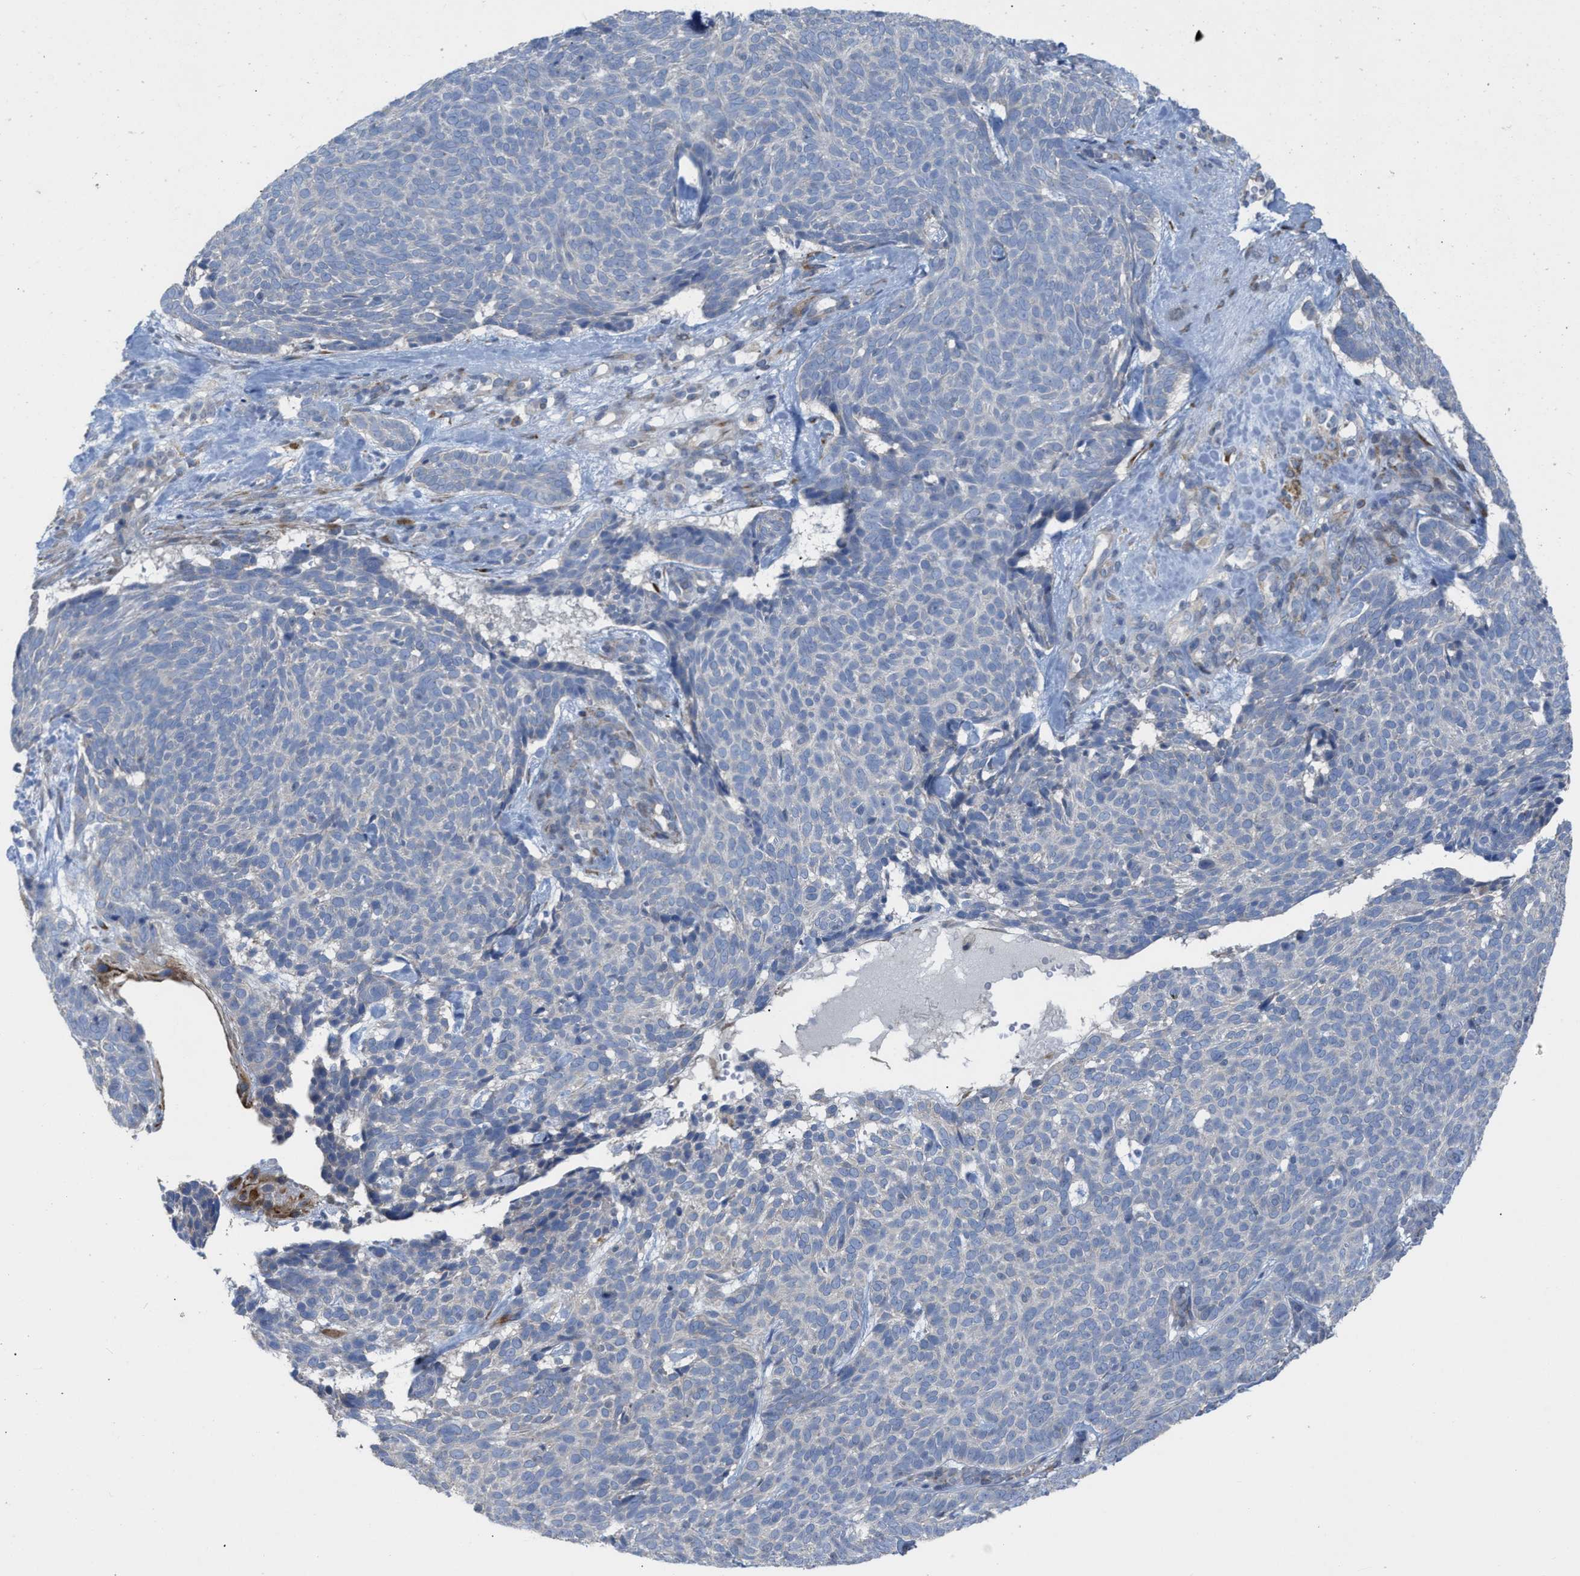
{"staining": {"intensity": "negative", "quantity": "none", "location": "none"}, "tissue": "skin cancer", "cell_type": "Tumor cells", "image_type": "cancer", "snomed": [{"axis": "morphology", "description": "Basal cell carcinoma"}, {"axis": "topography", "description": "Skin"}], "caption": "The immunohistochemistry (IHC) photomicrograph has no significant staining in tumor cells of skin cancer tissue. (DAB immunohistochemistry (IHC), high magnification).", "gene": "TMEM131", "patient": {"sex": "male", "age": 61}}